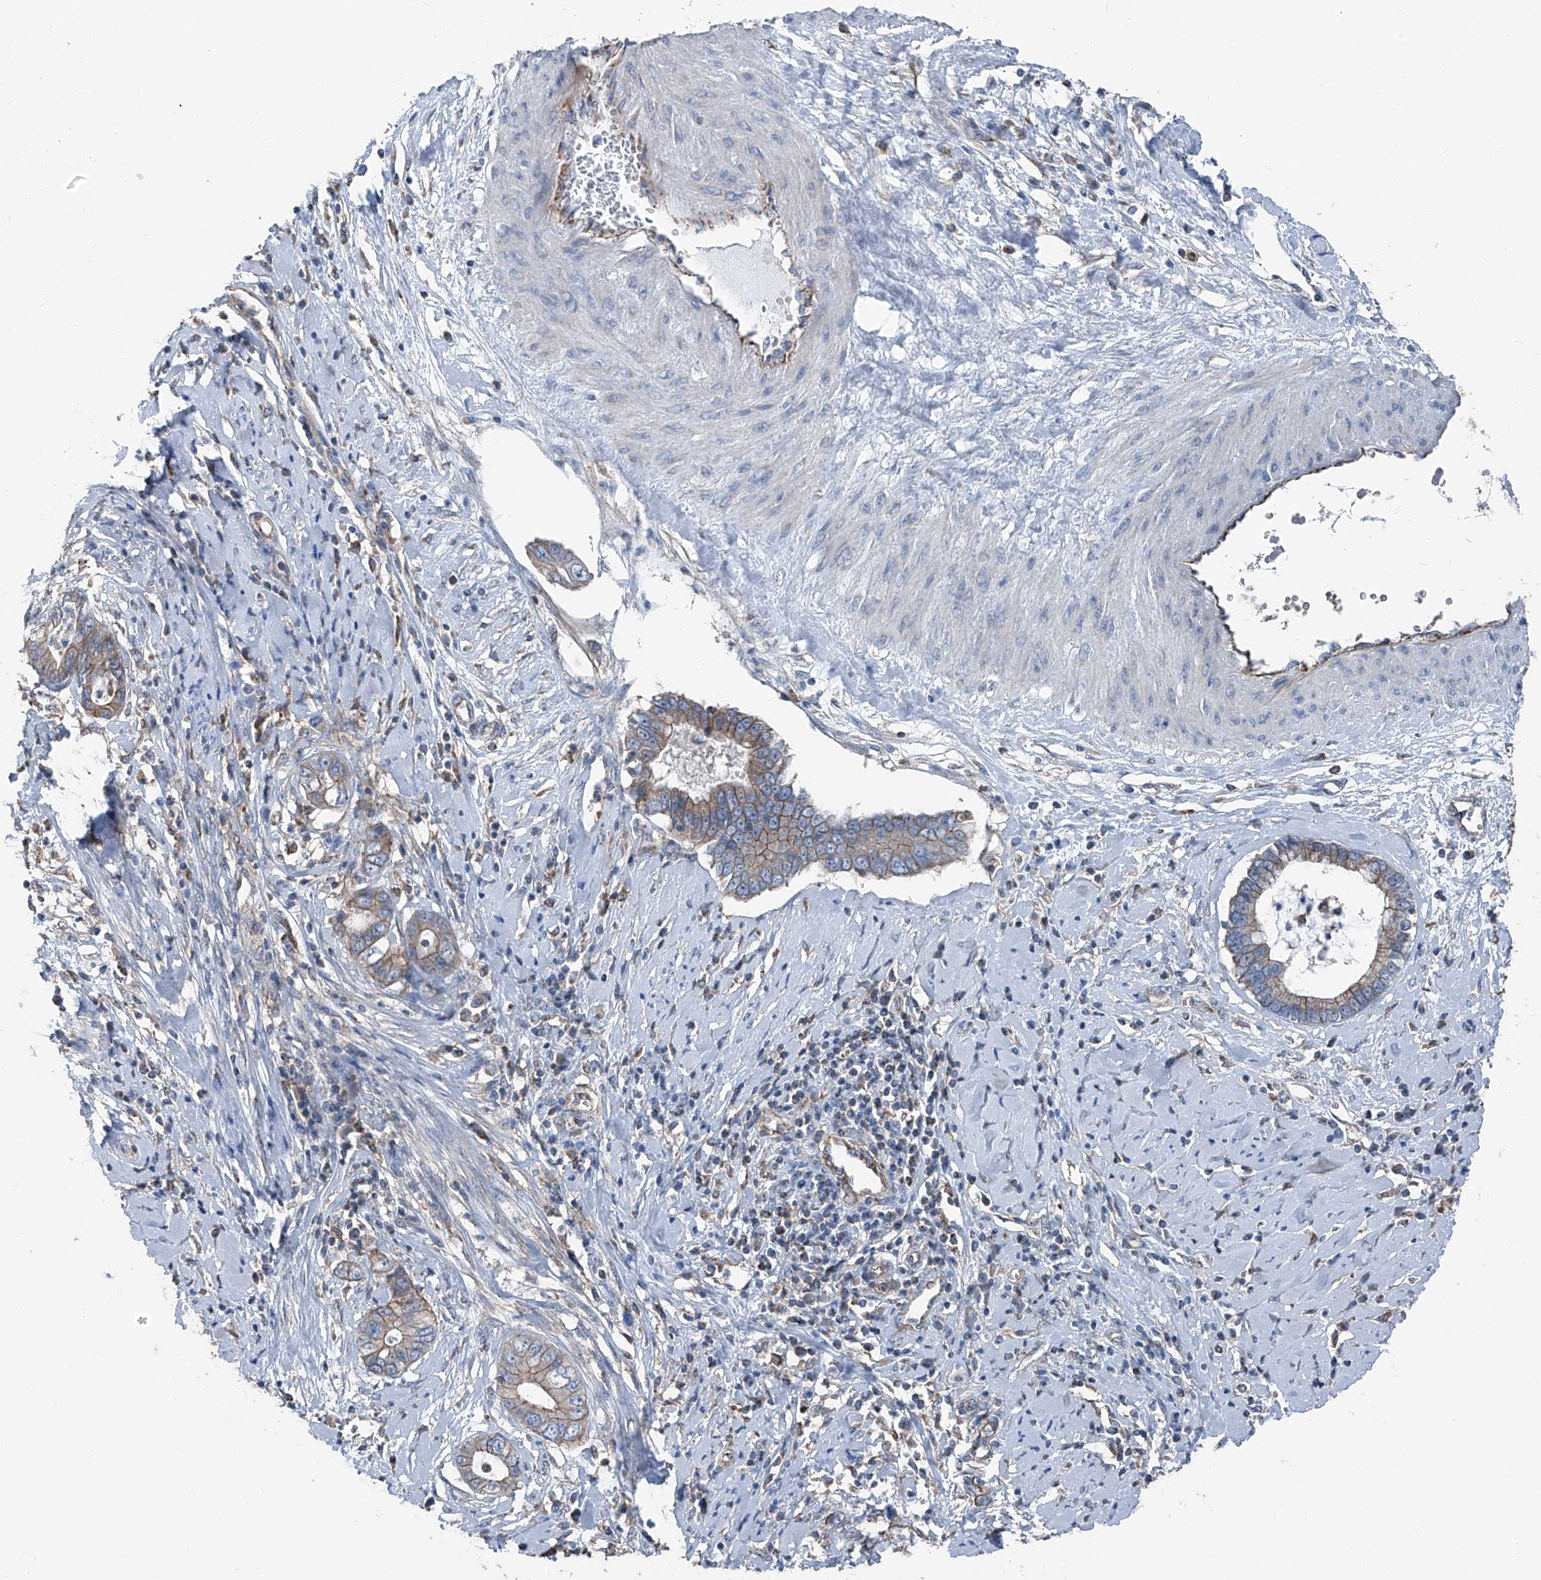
{"staining": {"intensity": "moderate", "quantity": ">75%", "location": "cytoplasmic/membranous"}, "tissue": "cervical cancer", "cell_type": "Tumor cells", "image_type": "cancer", "snomed": [{"axis": "morphology", "description": "Adenocarcinoma, NOS"}, {"axis": "topography", "description": "Cervix"}], "caption": "Protein staining of cervical cancer tissue displays moderate cytoplasmic/membranous staining in approximately >75% of tumor cells. The protein is stained brown, and the nuclei are stained in blue (DAB (3,3'-diaminobenzidine) IHC with brightfield microscopy, high magnification).", "gene": "GPR142", "patient": {"sex": "female", "age": 44}}